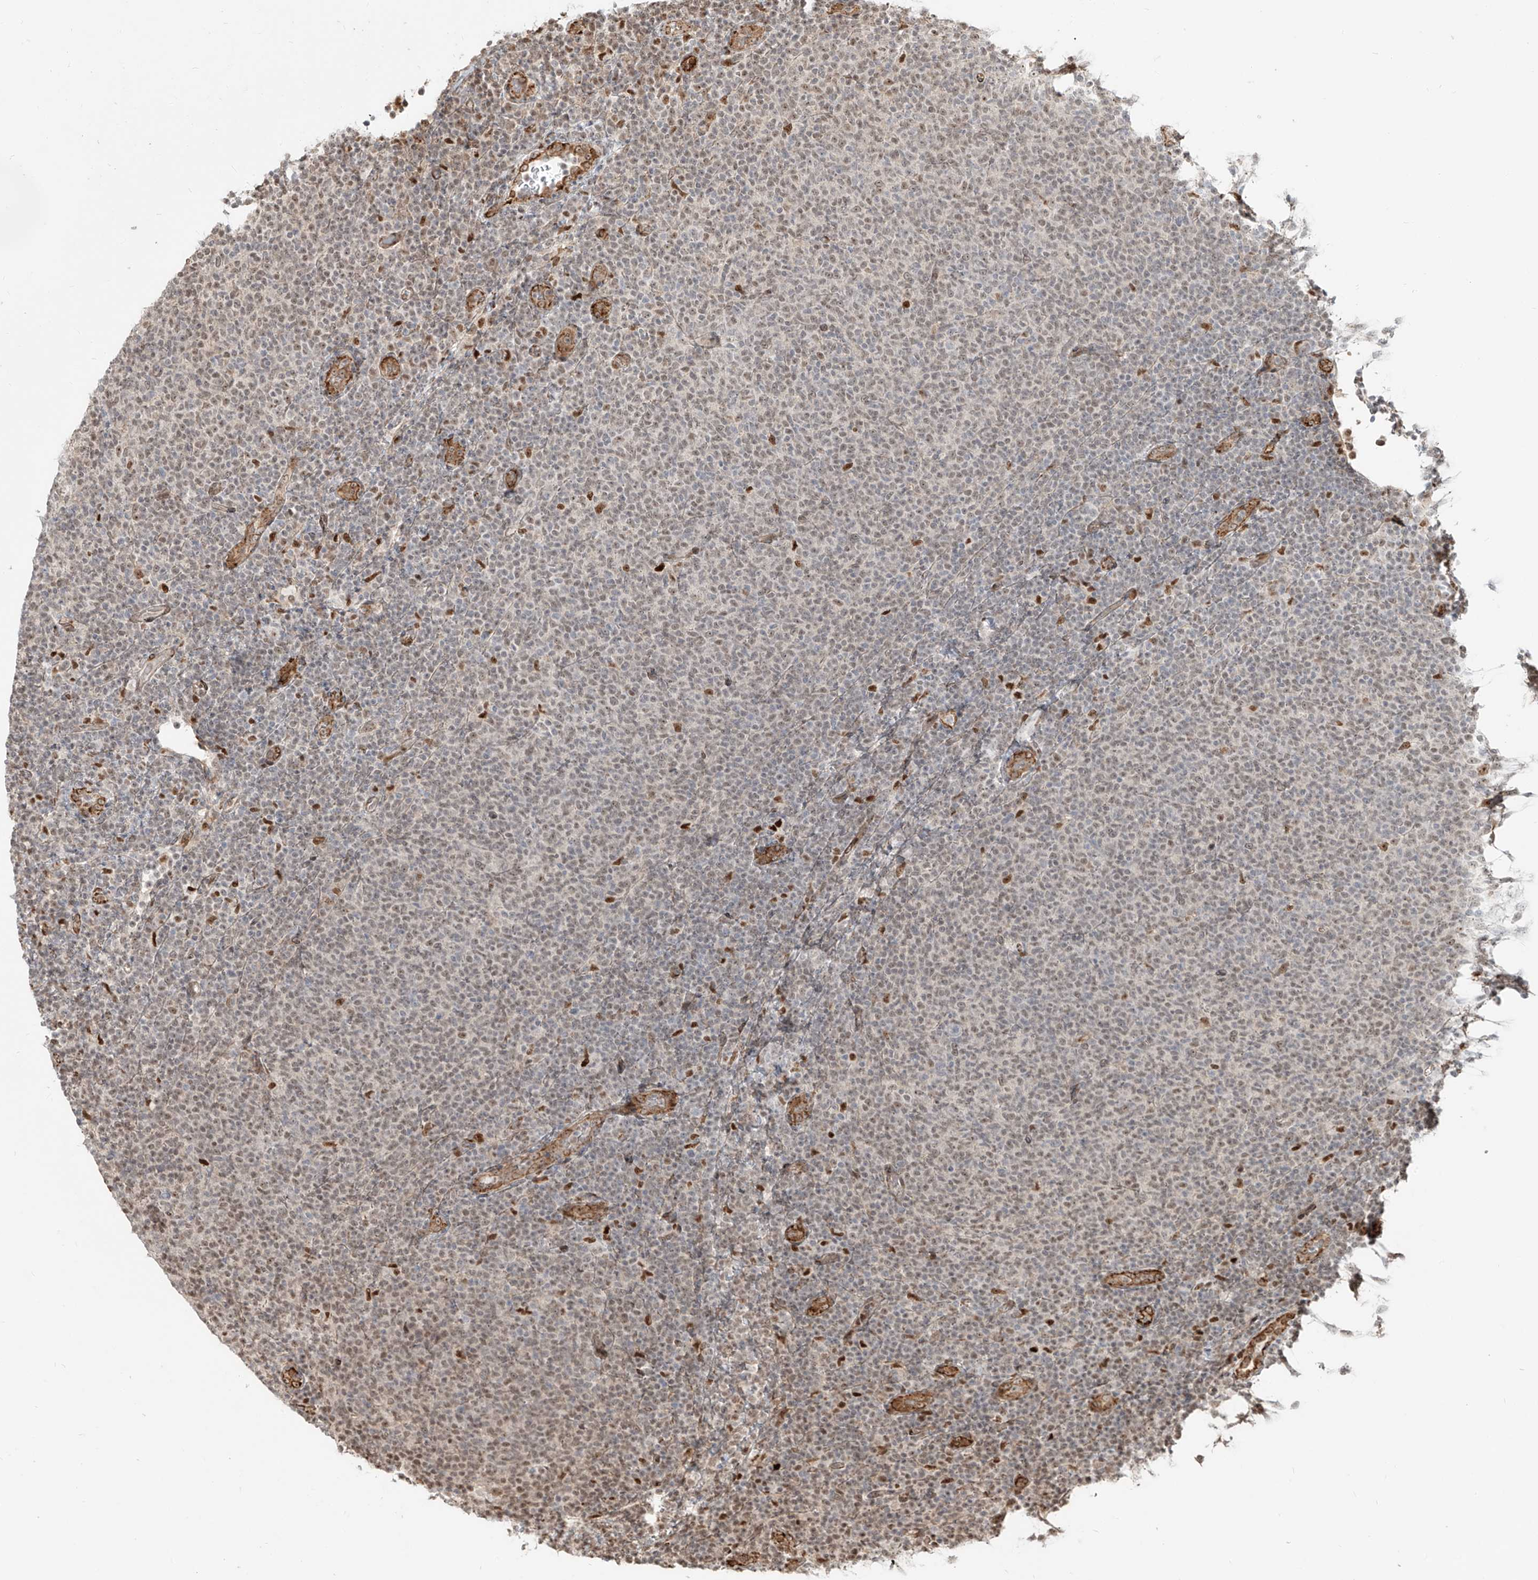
{"staining": {"intensity": "weak", "quantity": "25%-75%", "location": "nuclear"}, "tissue": "lymphoma", "cell_type": "Tumor cells", "image_type": "cancer", "snomed": [{"axis": "morphology", "description": "Malignant lymphoma, non-Hodgkin's type, Low grade"}, {"axis": "topography", "description": "Lymph node"}], "caption": "Tumor cells display weak nuclear positivity in approximately 25%-75% of cells in low-grade malignant lymphoma, non-Hodgkin's type.", "gene": "ZNF710", "patient": {"sex": "male", "age": 66}}